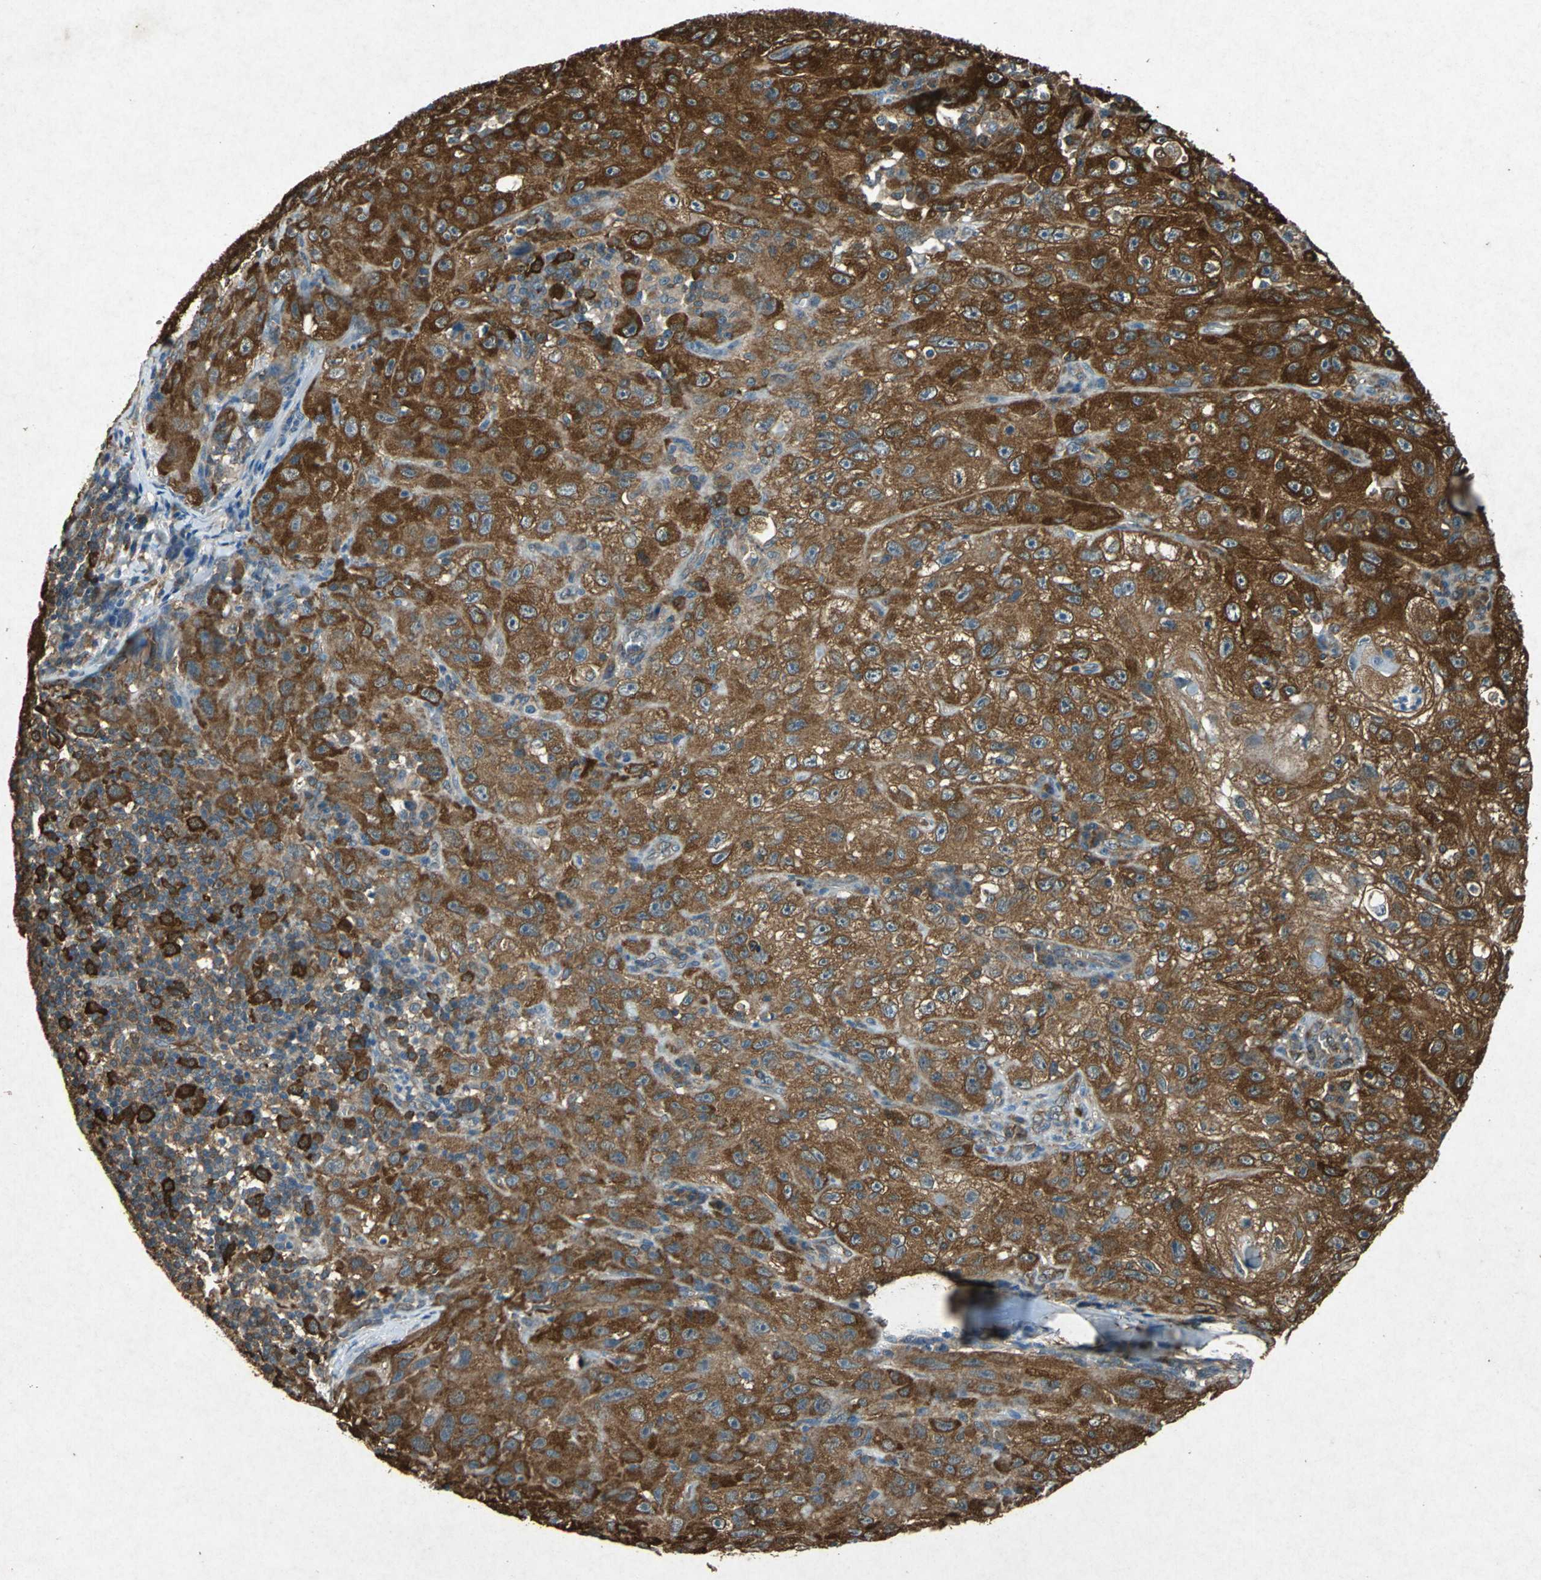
{"staining": {"intensity": "strong", "quantity": ">75%", "location": "cytoplasmic/membranous"}, "tissue": "skin cancer", "cell_type": "Tumor cells", "image_type": "cancer", "snomed": [{"axis": "morphology", "description": "Squamous cell carcinoma, NOS"}, {"axis": "topography", "description": "Skin"}], "caption": "Protein staining by IHC demonstrates strong cytoplasmic/membranous expression in about >75% of tumor cells in squamous cell carcinoma (skin).", "gene": "HSP90AB1", "patient": {"sex": "male", "age": 75}}